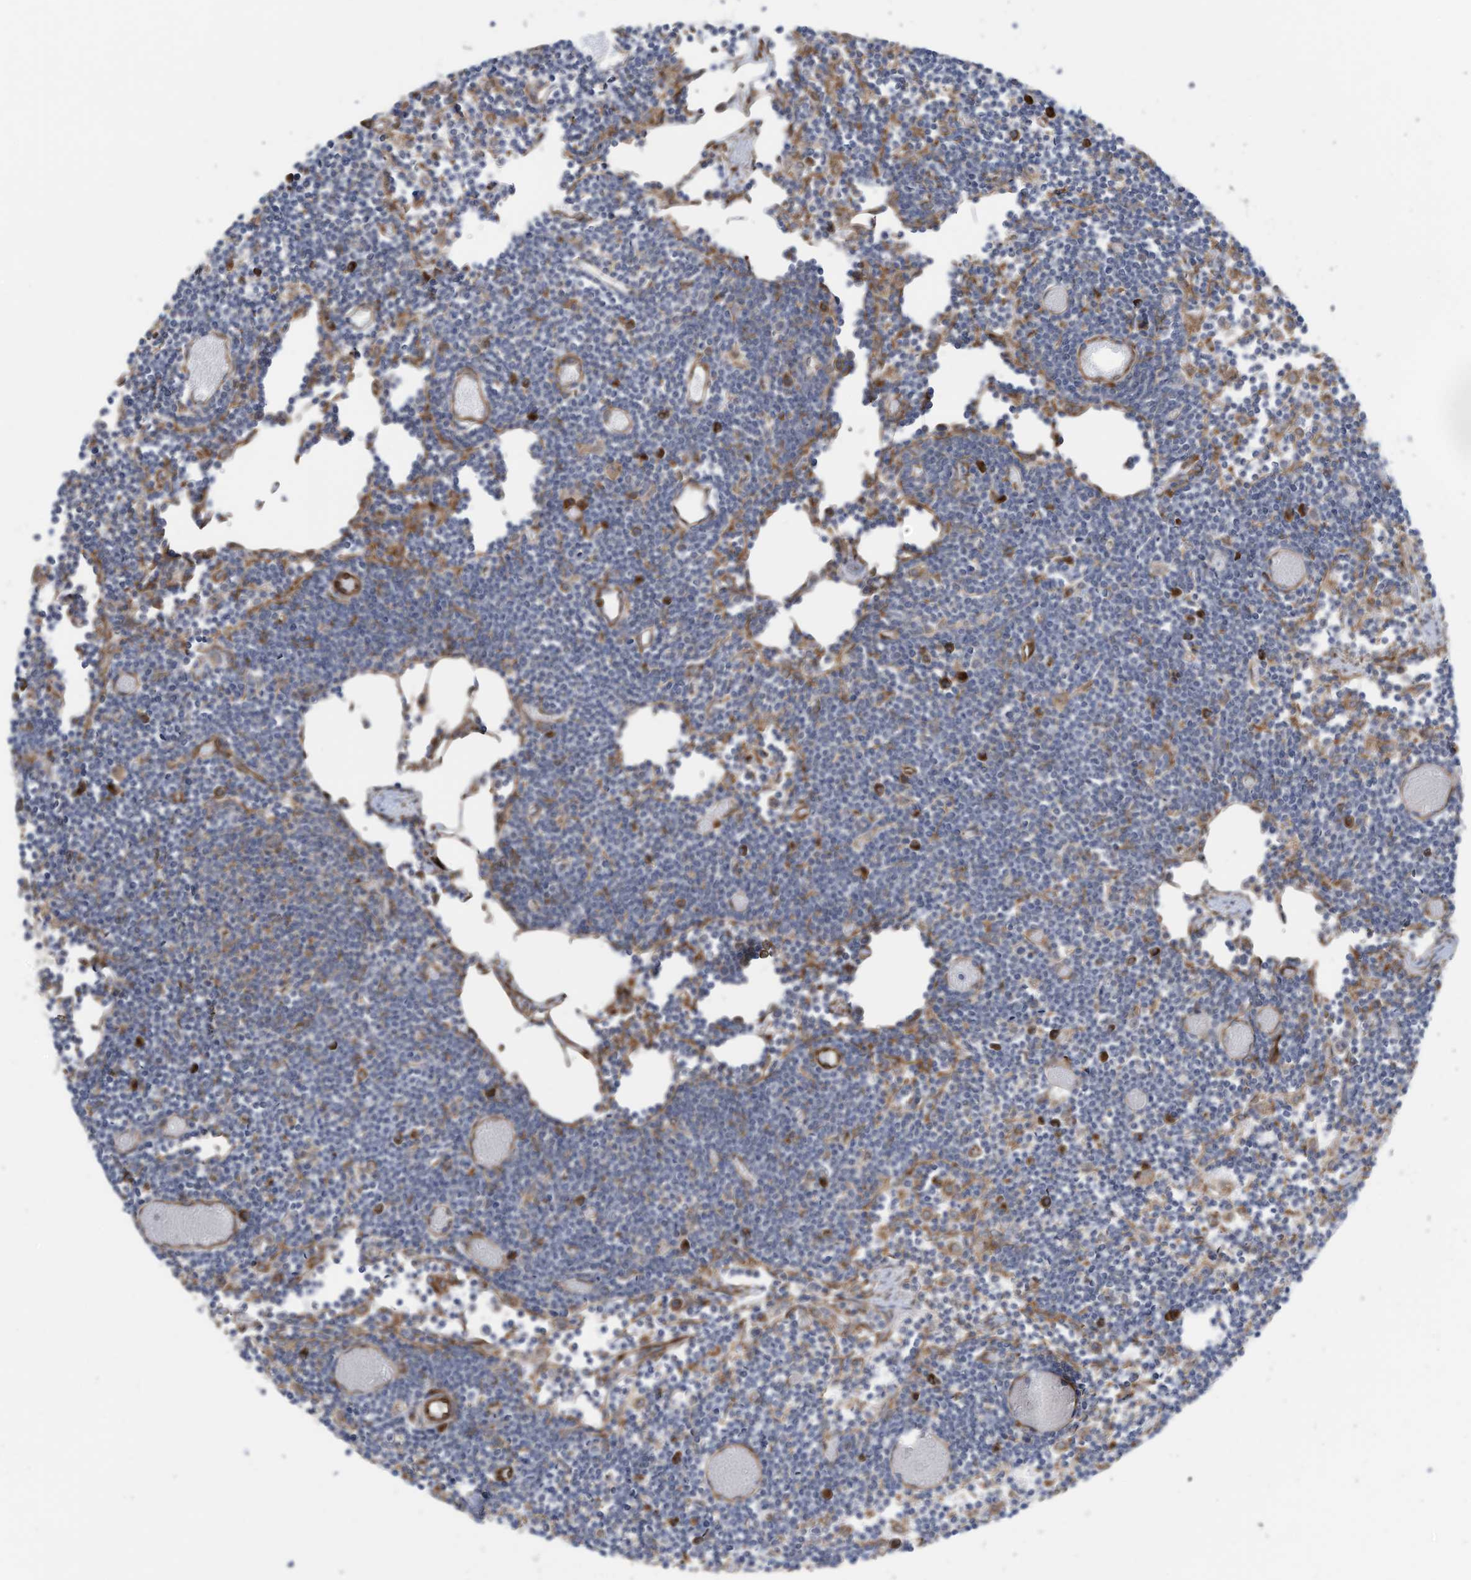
{"staining": {"intensity": "strong", "quantity": "<25%", "location": "cytoplasmic/membranous"}, "tissue": "lymph node", "cell_type": "Germinal center cells", "image_type": "normal", "snomed": [{"axis": "morphology", "description": "Normal tissue, NOS"}, {"axis": "topography", "description": "Lymph node"}], "caption": "Immunohistochemical staining of unremarkable human lymph node displays strong cytoplasmic/membranous protein staining in about <25% of germinal center cells.", "gene": "ZBTB45", "patient": {"sex": "female", "age": 11}}